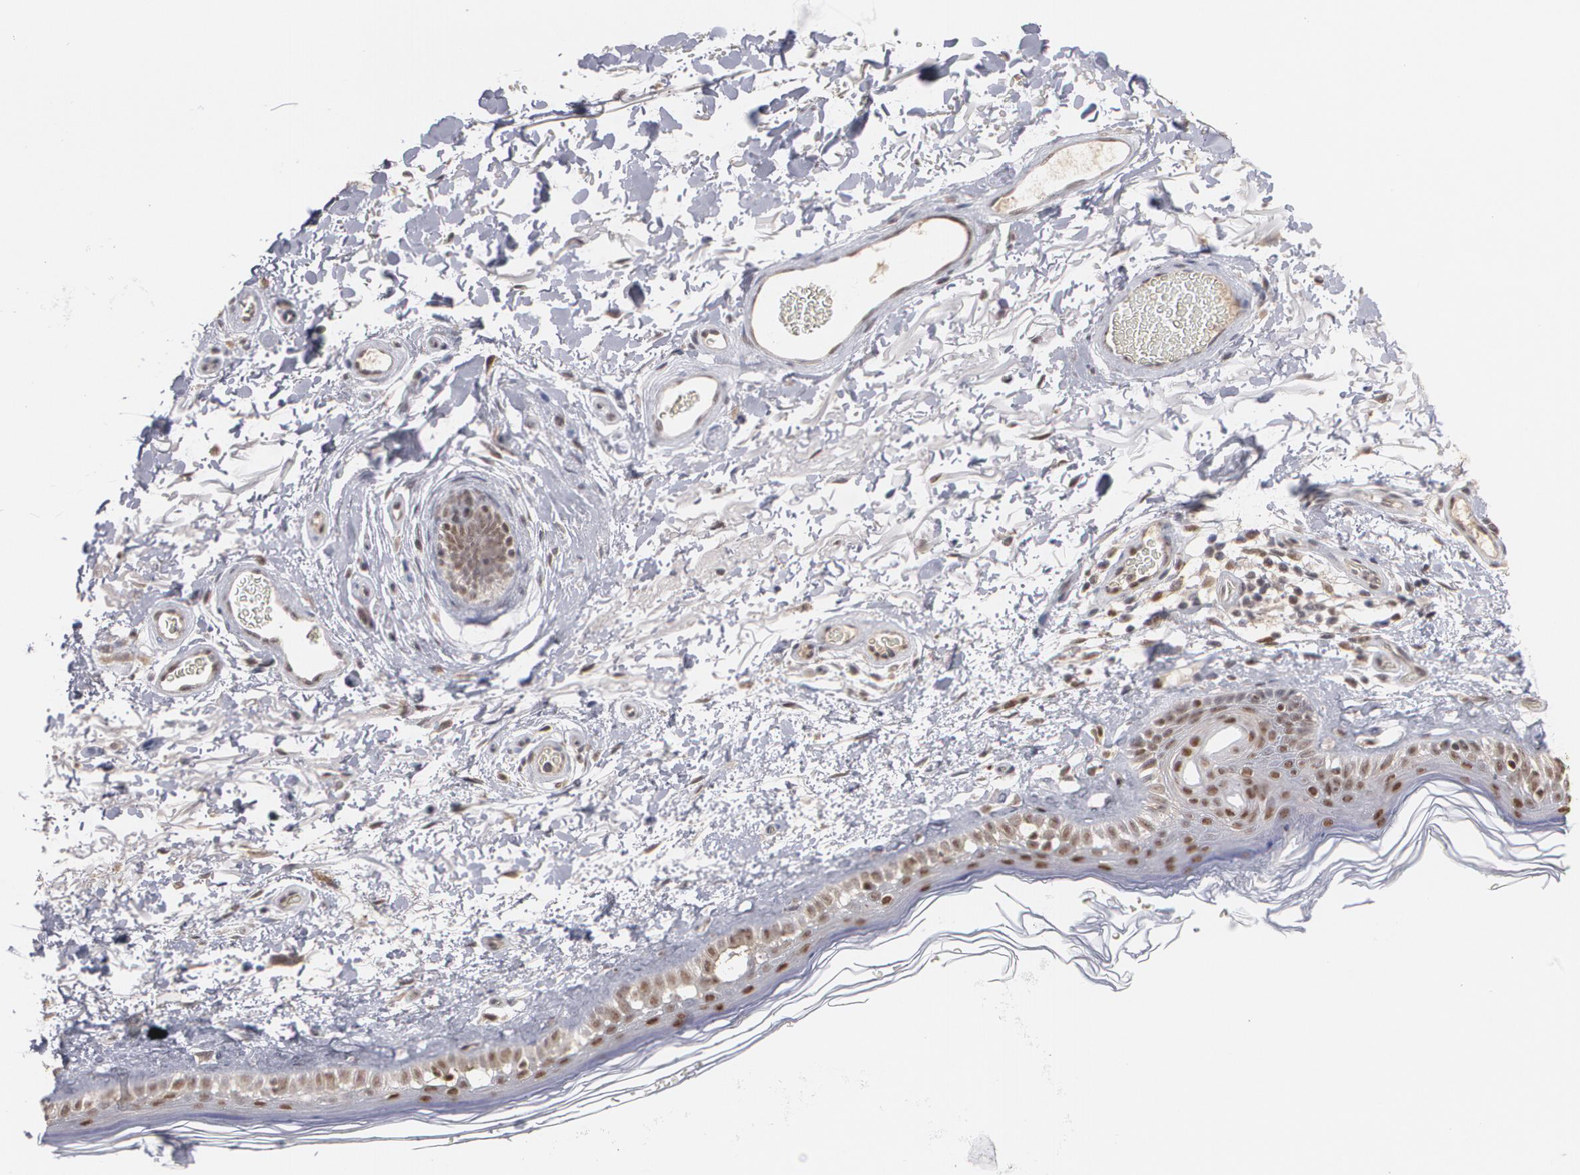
{"staining": {"intensity": "weak", "quantity": ">75%", "location": "cytoplasmic/membranous"}, "tissue": "skin", "cell_type": "Fibroblasts", "image_type": "normal", "snomed": [{"axis": "morphology", "description": "Normal tissue, NOS"}, {"axis": "topography", "description": "Skin"}], "caption": "IHC histopathology image of normal human skin stained for a protein (brown), which displays low levels of weak cytoplasmic/membranous positivity in approximately >75% of fibroblasts.", "gene": "INTS6L", "patient": {"sex": "male", "age": 32}}